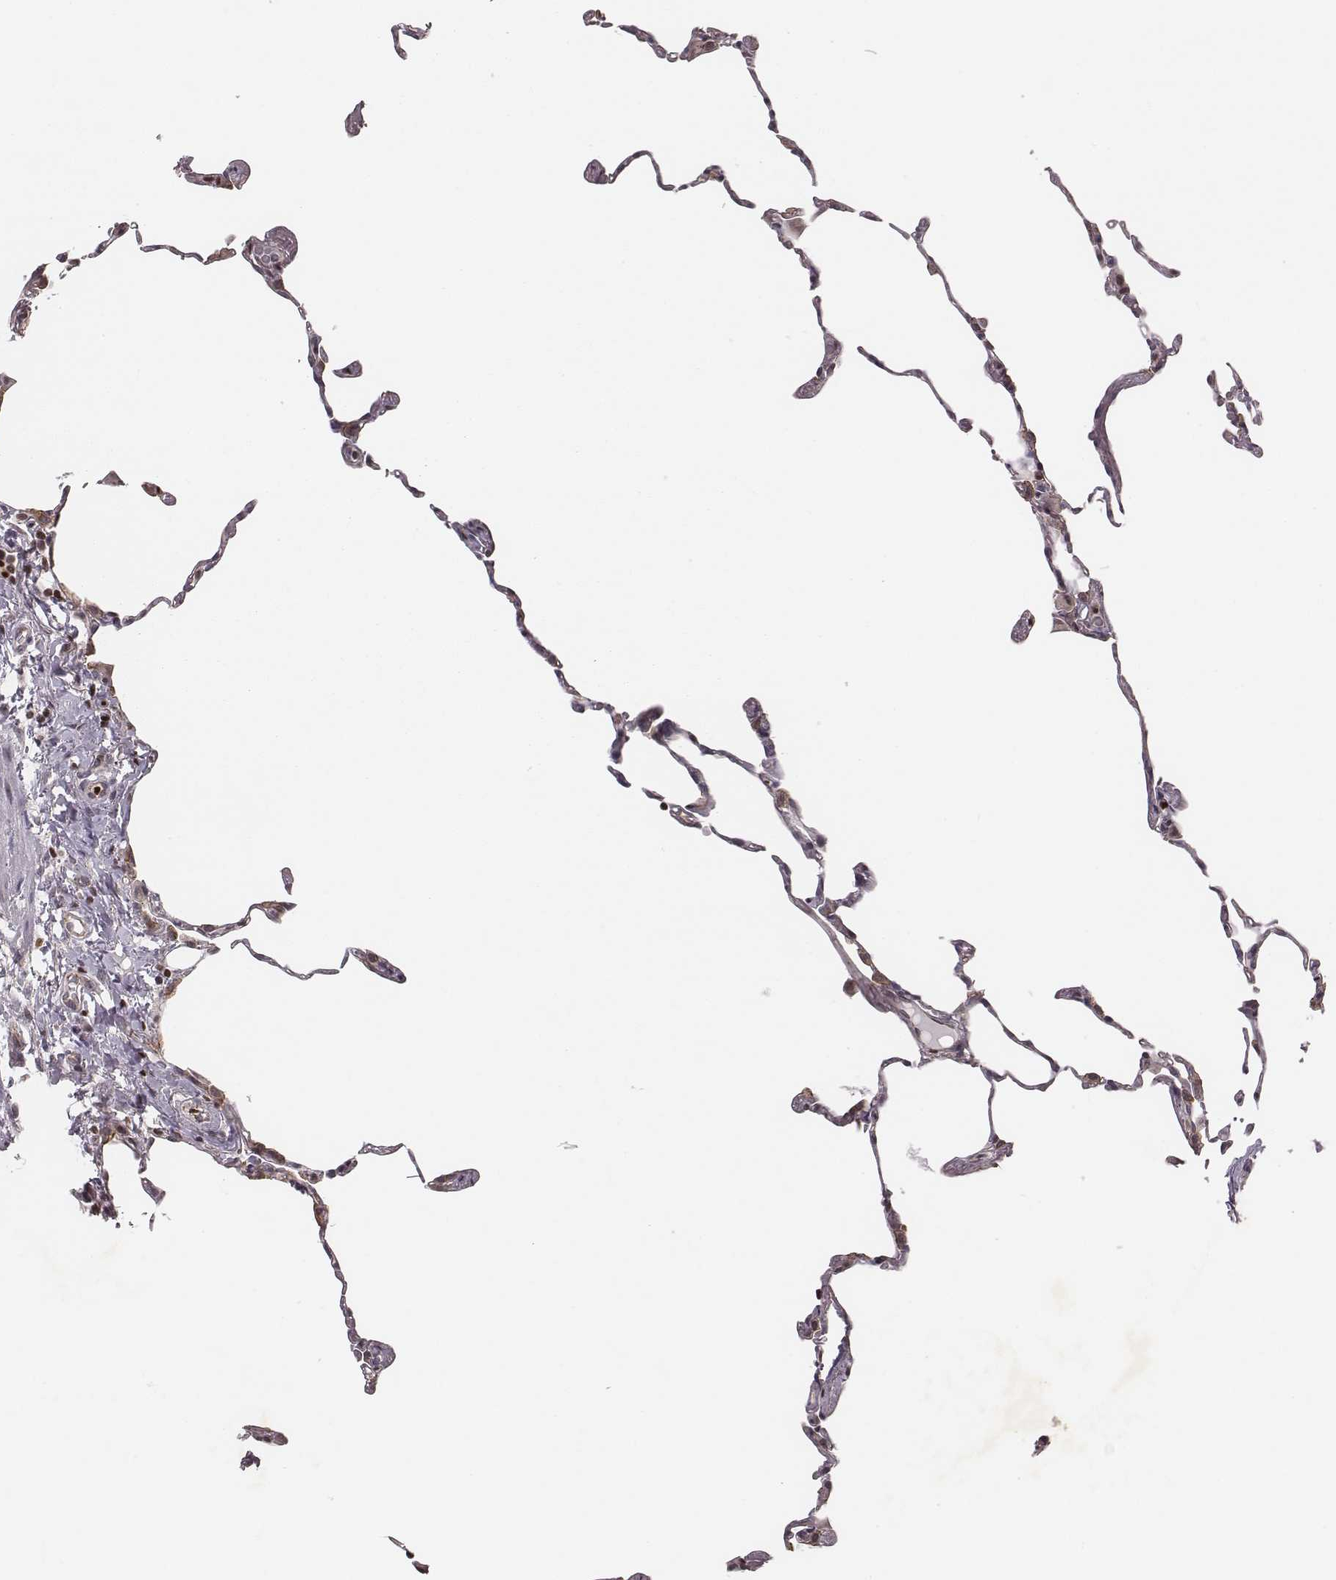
{"staining": {"intensity": "negative", "quantity": "none", "location": "none"}, "tissue": "lung", "cell_type": "Alveolar cells", "image_type": "normal", "snomed": [{"axis": "morphology", "description": "Normal tissue, NOS"}, {"axis": "topography", "description": "Lung"}], "caption": "Image shows no significant protein expression in alveolar cells of unremarkable lung. (Stains: DAB immunohistochemistry with hematoxylin counter stain, Microscopy: brightfield microscopy at high magnification).", "gene": "WDR59", "patient": {"sex": "female", "age": 57}}